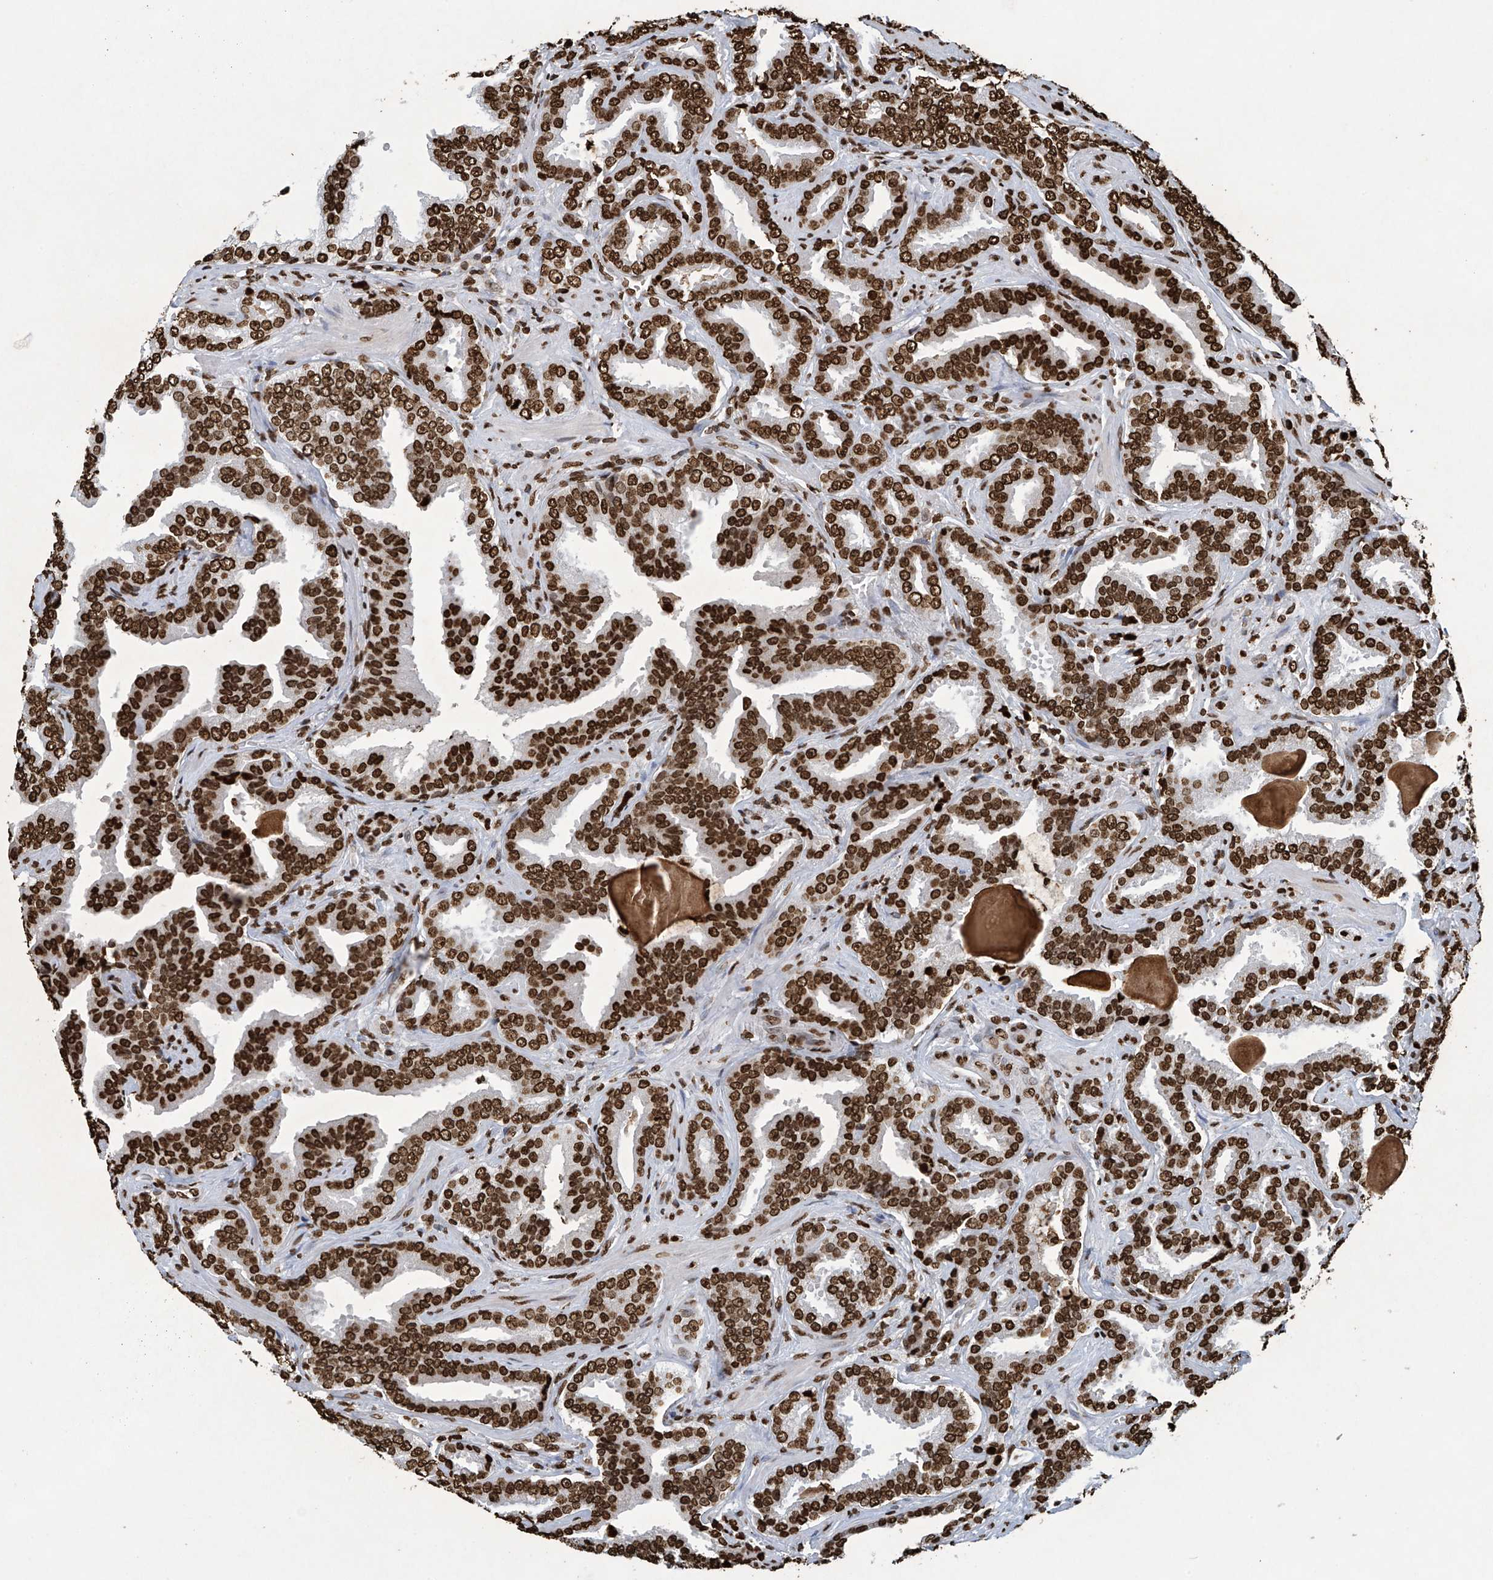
{"staining": {"intensity": "strong", "quantity": ">75%", "location": "nuclear"}, "tissue": "prostate cancer", "cell_type": "Tumor cells", "image_type": "cancer", "snomed": [{"axis": "morphology", "description": "Adenocarcinoma, Low grade"}, {"axis": "topography", "description": "Prostate"}], "caption": "Strong nuclear protein expression is seen in approximately >75% of tumor cells in adenocarcinoma (low-grade) (prostate). (Stains: DAB (3,3'-diaminobenzidine) in brown, nuclei in blue, Microscopy: brightfield microscopy at high magnification).", "gene": "H3-3A", "patient": {"sex": "male", "age": 60}}